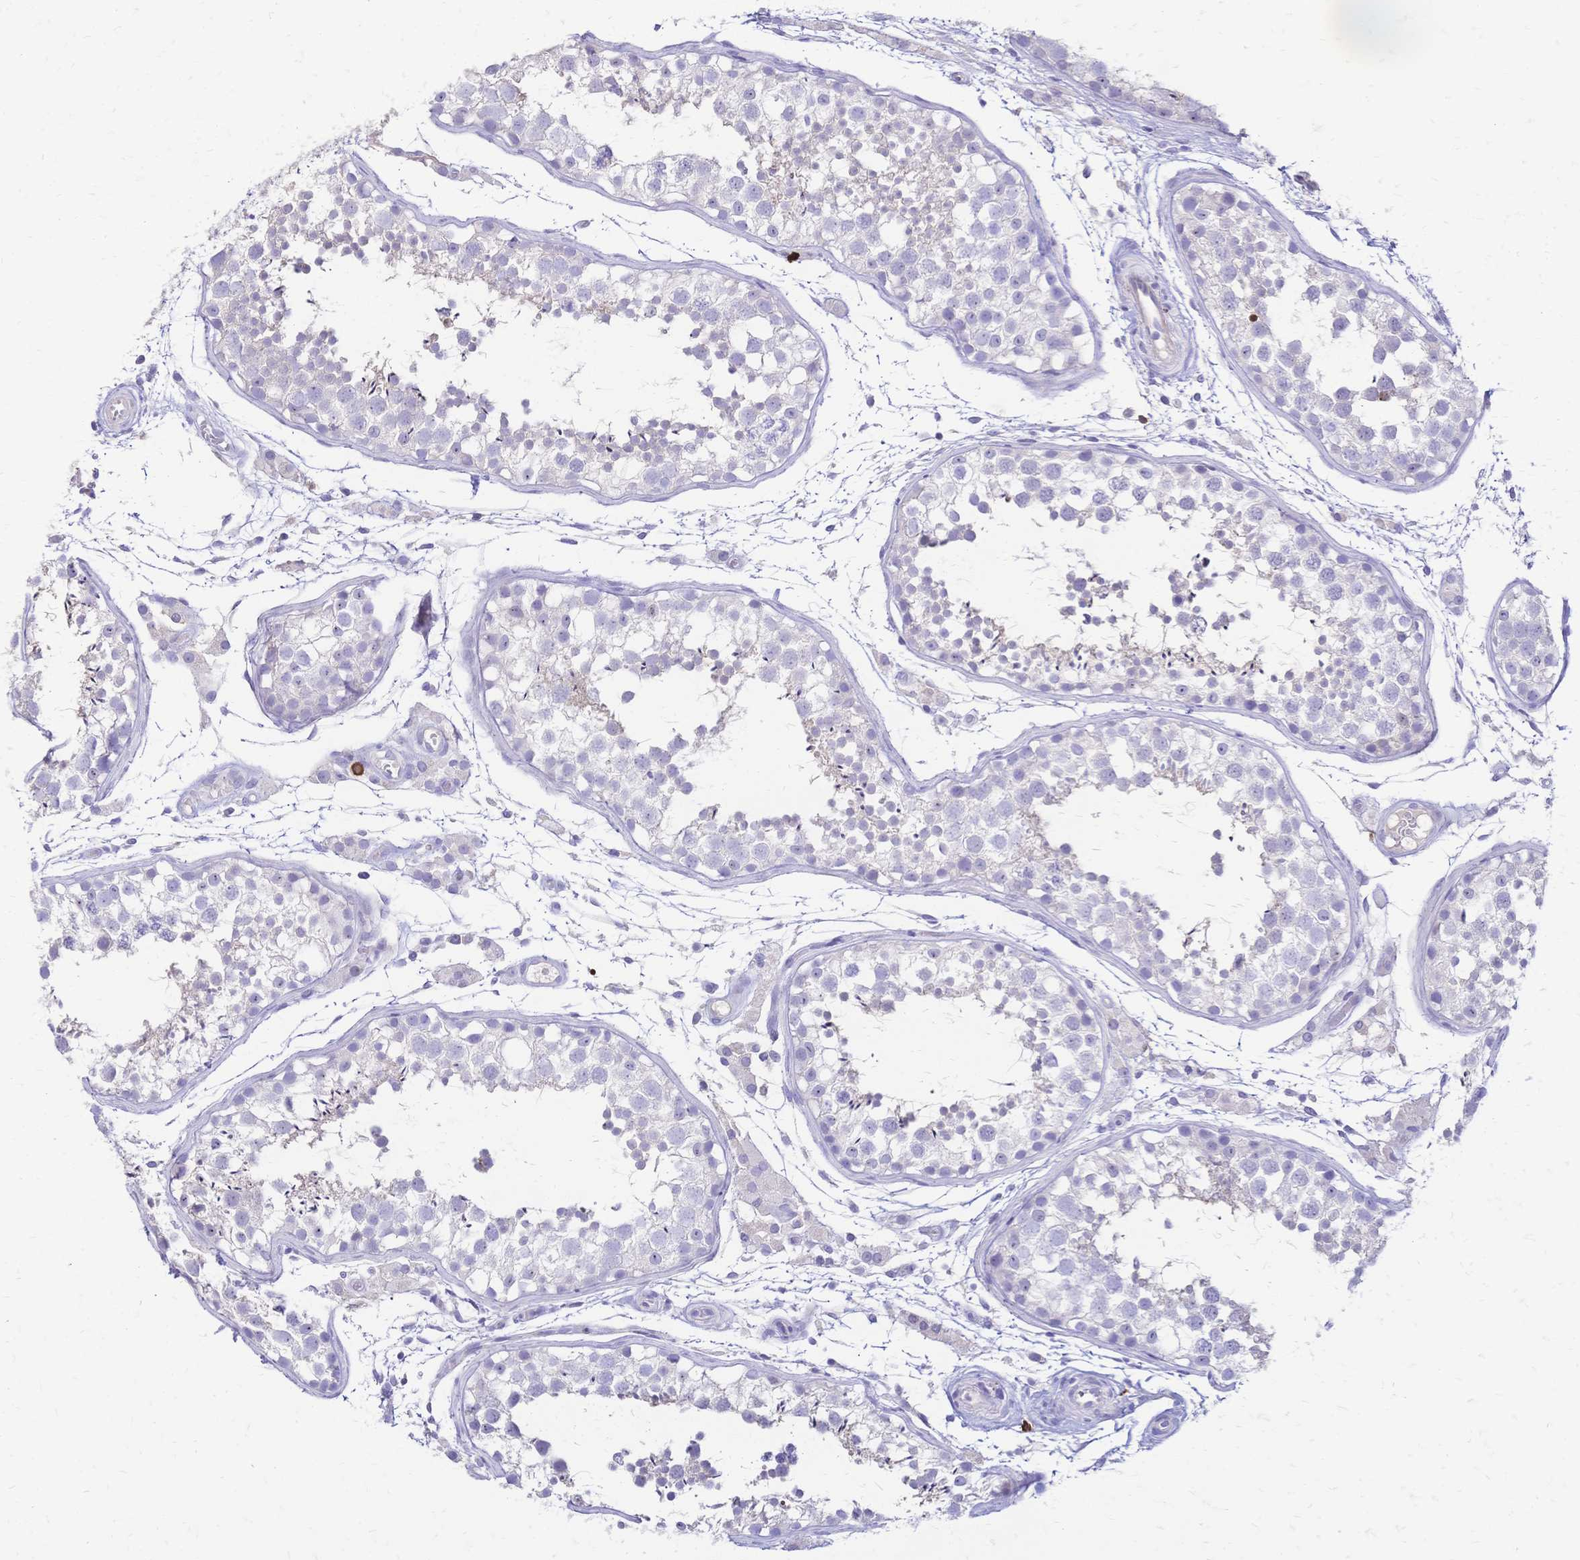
{"staining": {"intensity": "negative", "quantity": "none", "location": "none"}, "tissue": "testis", "cell_type": "Cells in seminiferous ducts", "image_type": "normal", "snomed": [{"axis": "morphology", "description": "Normal tissue, NOS"}, {"axis": "morphology", "description": "Seminoma, NOS"}, {"axis": "topography", "description": "Testis"}], "caption": "Immunohistochemical staining of normal human testis exhibits no significant expression in cells in seminiferous ducts. (DAB (3,3'-diaminobenzidine) IHC, high magnification).", "gene": "IL2RA", "patient": {"sex": "male", "age": 29}}